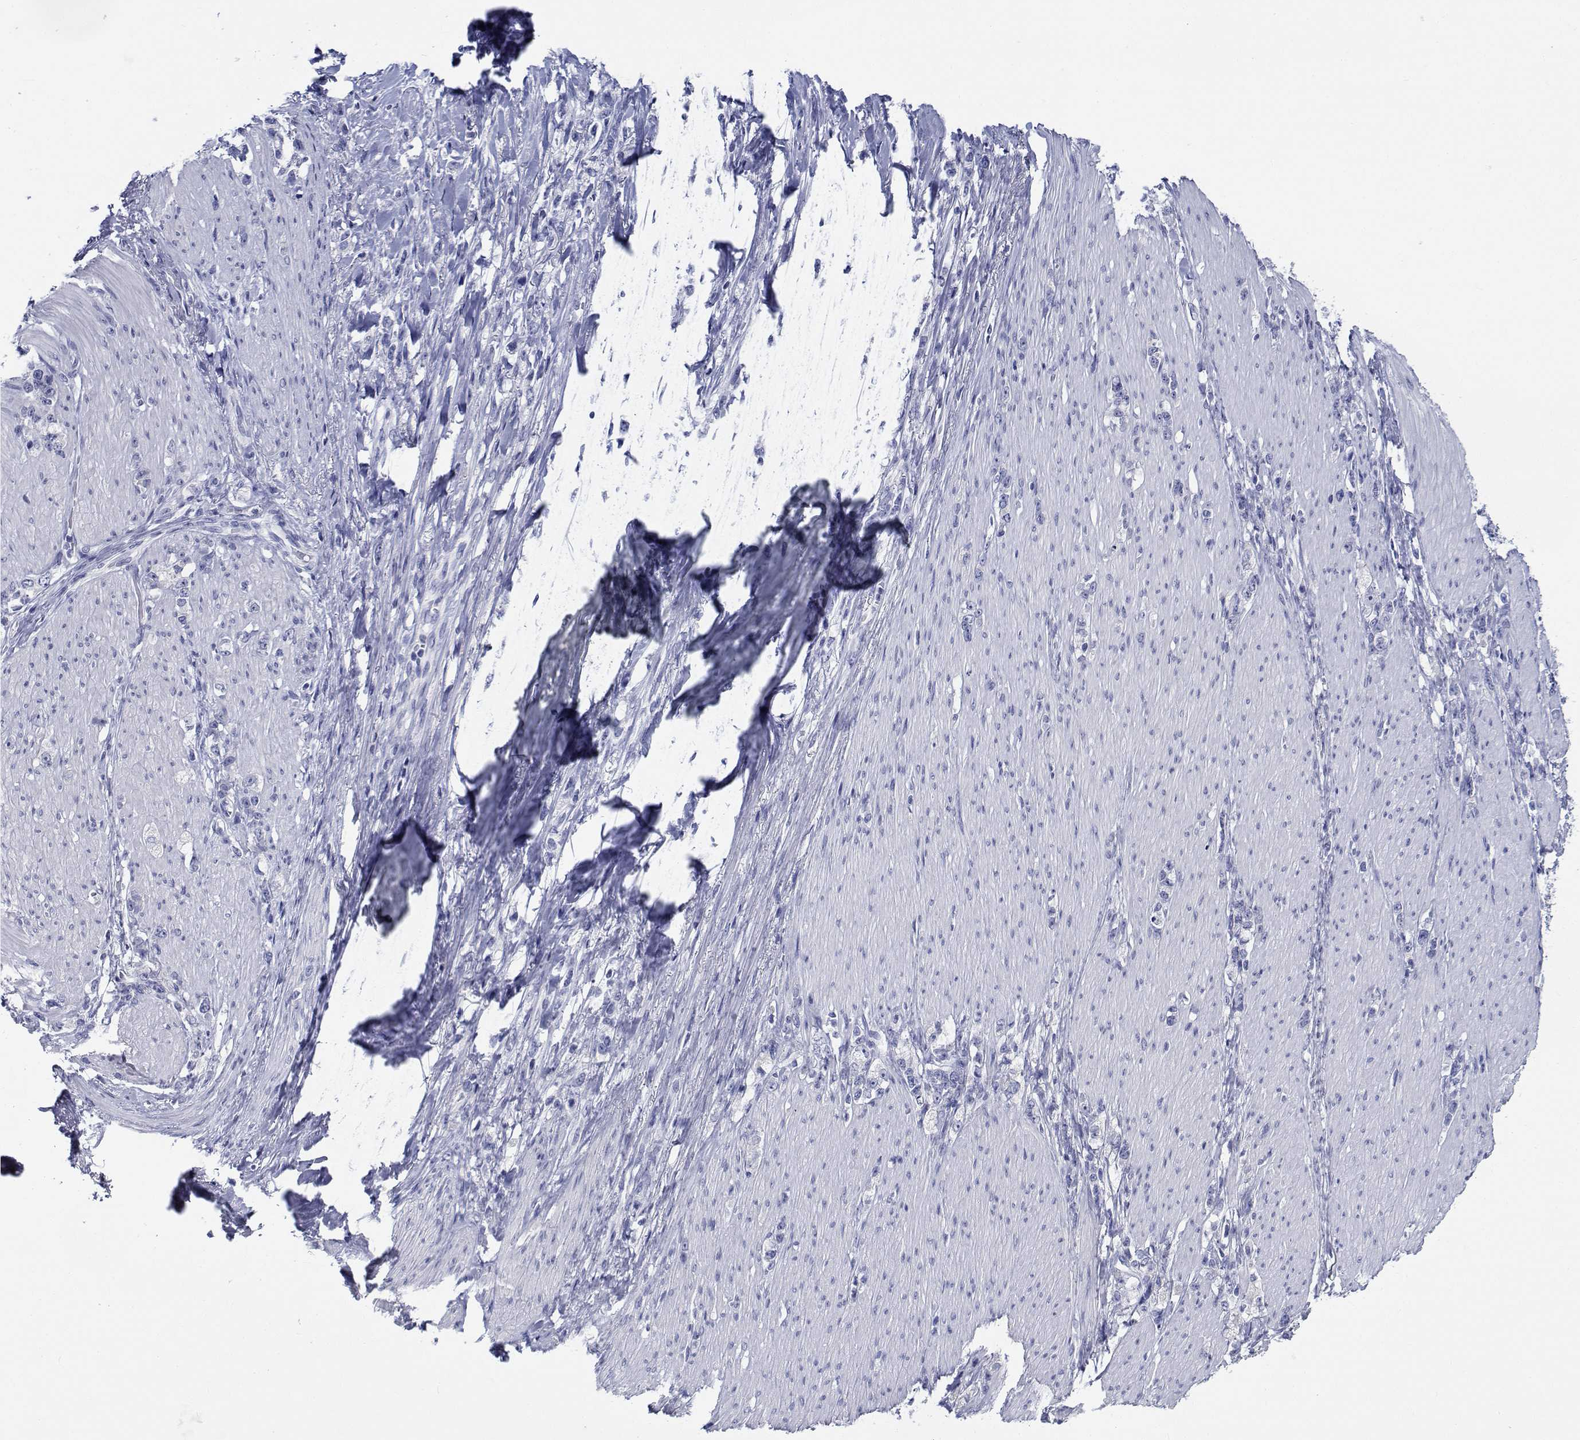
{"staining": {"intensity": "negative", "quantity": "none", "location": "none"}, "tissue": "stomach cancer", "cell_type": "Tumor cells", "image_type": "cancer", "snomed": [{"axis": "morphology", "description": "Adenocarcinoma, NOS"}, {"axis": "topography", "description": "Stomach, lower"}], "caption": "Tumor cells are negative for brown protein staining in stomach cancer. (IHC, brightfield microscopy, high magnification).", "gene": "PLXNA4", "patient": {"sex": "male", "age": 88}}